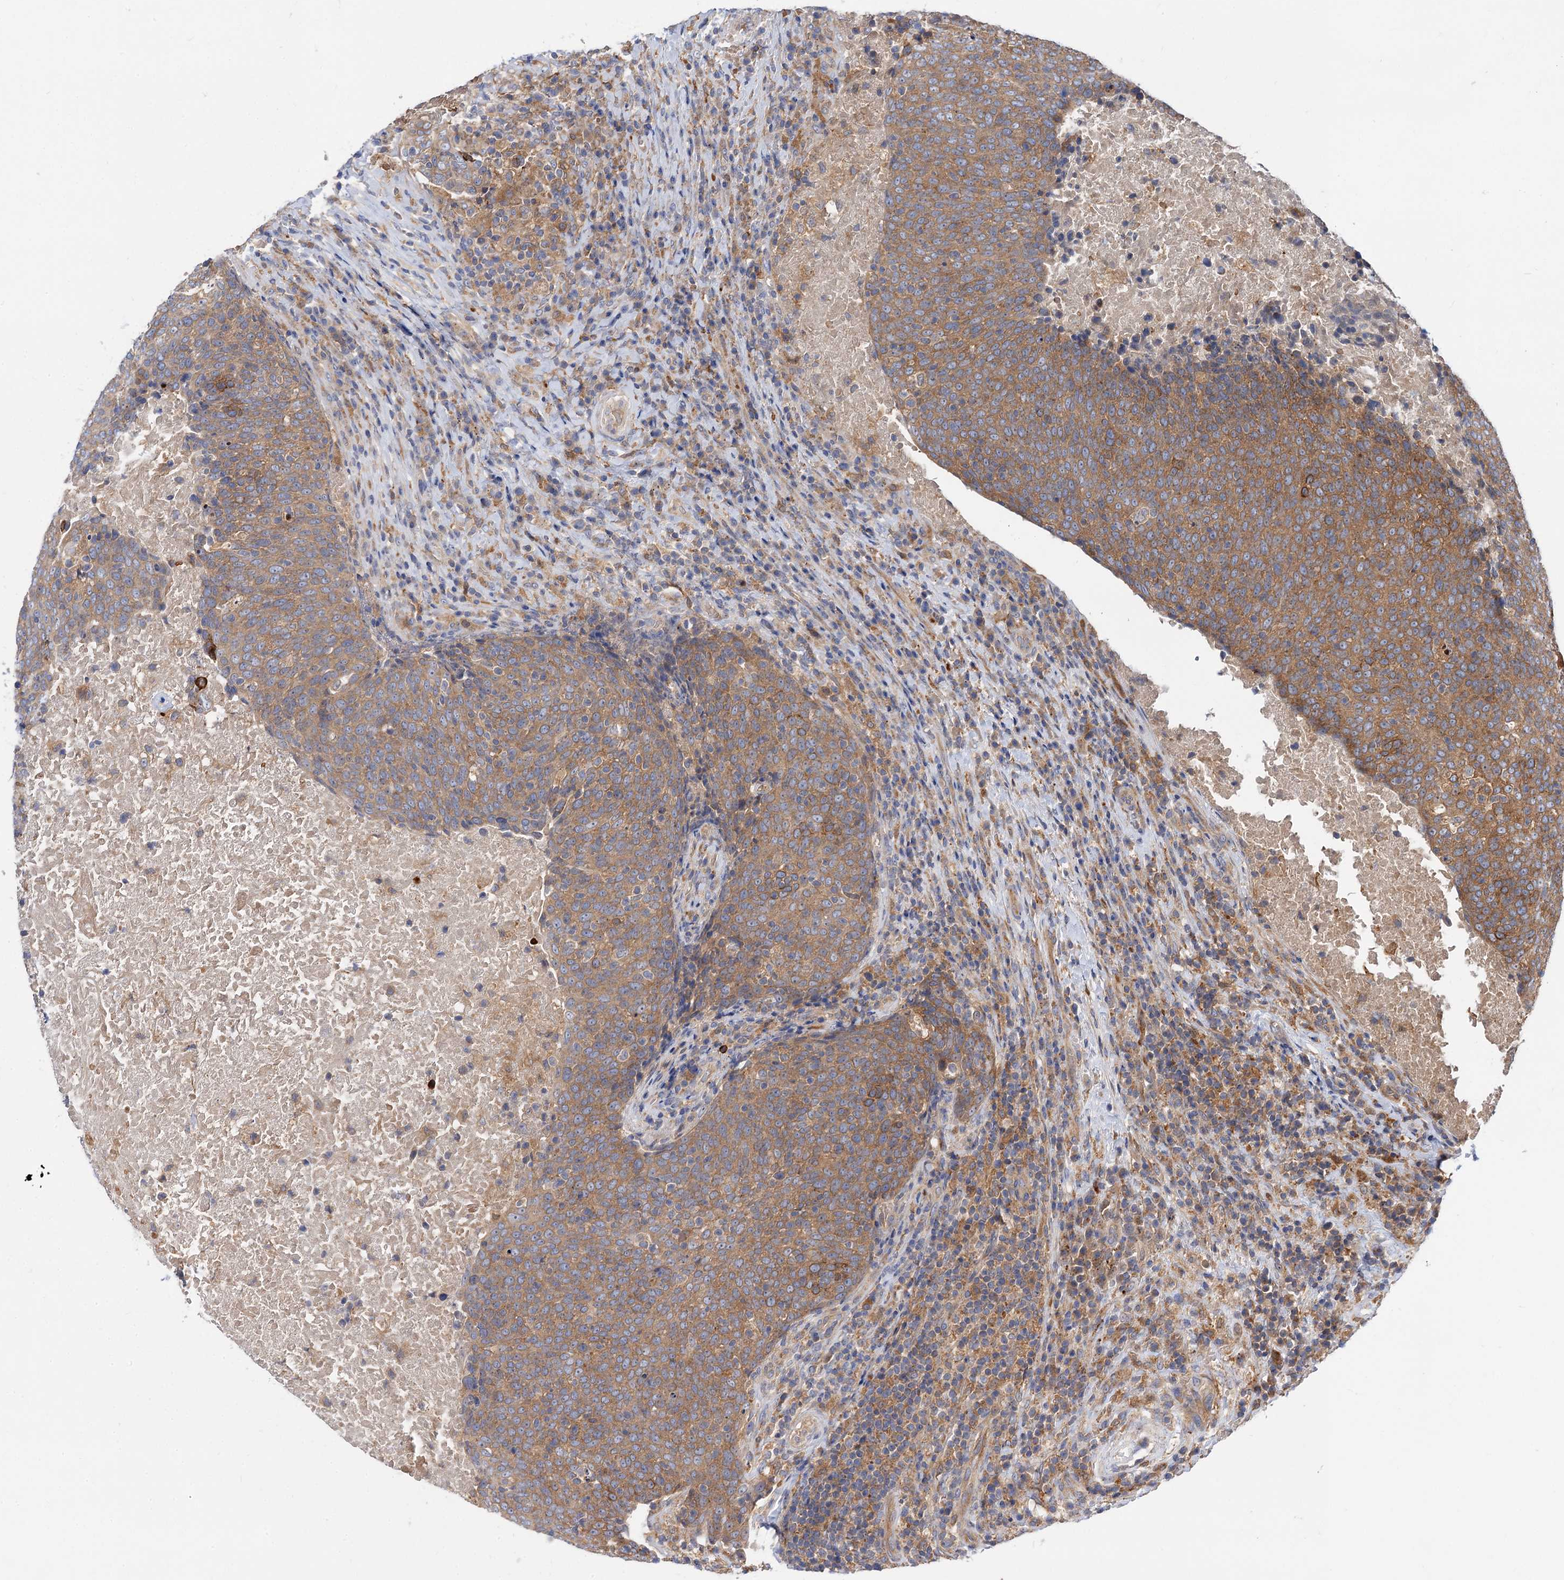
{"staining": {"intensity": "moderate", "quantity": ">75%", "location": "cytoplasmic/membranous"}, "tissue": "head and neck cancer", "cell_type": "Tumor cells", "image_type": "cancer", "snomed": [{"axis": "morphology", "description": "Squamous cell carcinoma, NOS"}, {"axis": "morphology", "description": "Squamous cell carcinoma, metastatic, NOS"}, {"axis": "topography", "description": "Lymph node"}, {"axis": "topography", "description": "Head-Neck"}], "caption": "Human head and neck metastatic squamous cell carcinoma stained with a protein marker demonstrates moderate staining in tumor cells.", "gene": "PATL1", "patient": {"sex": "male", "age": 62}}